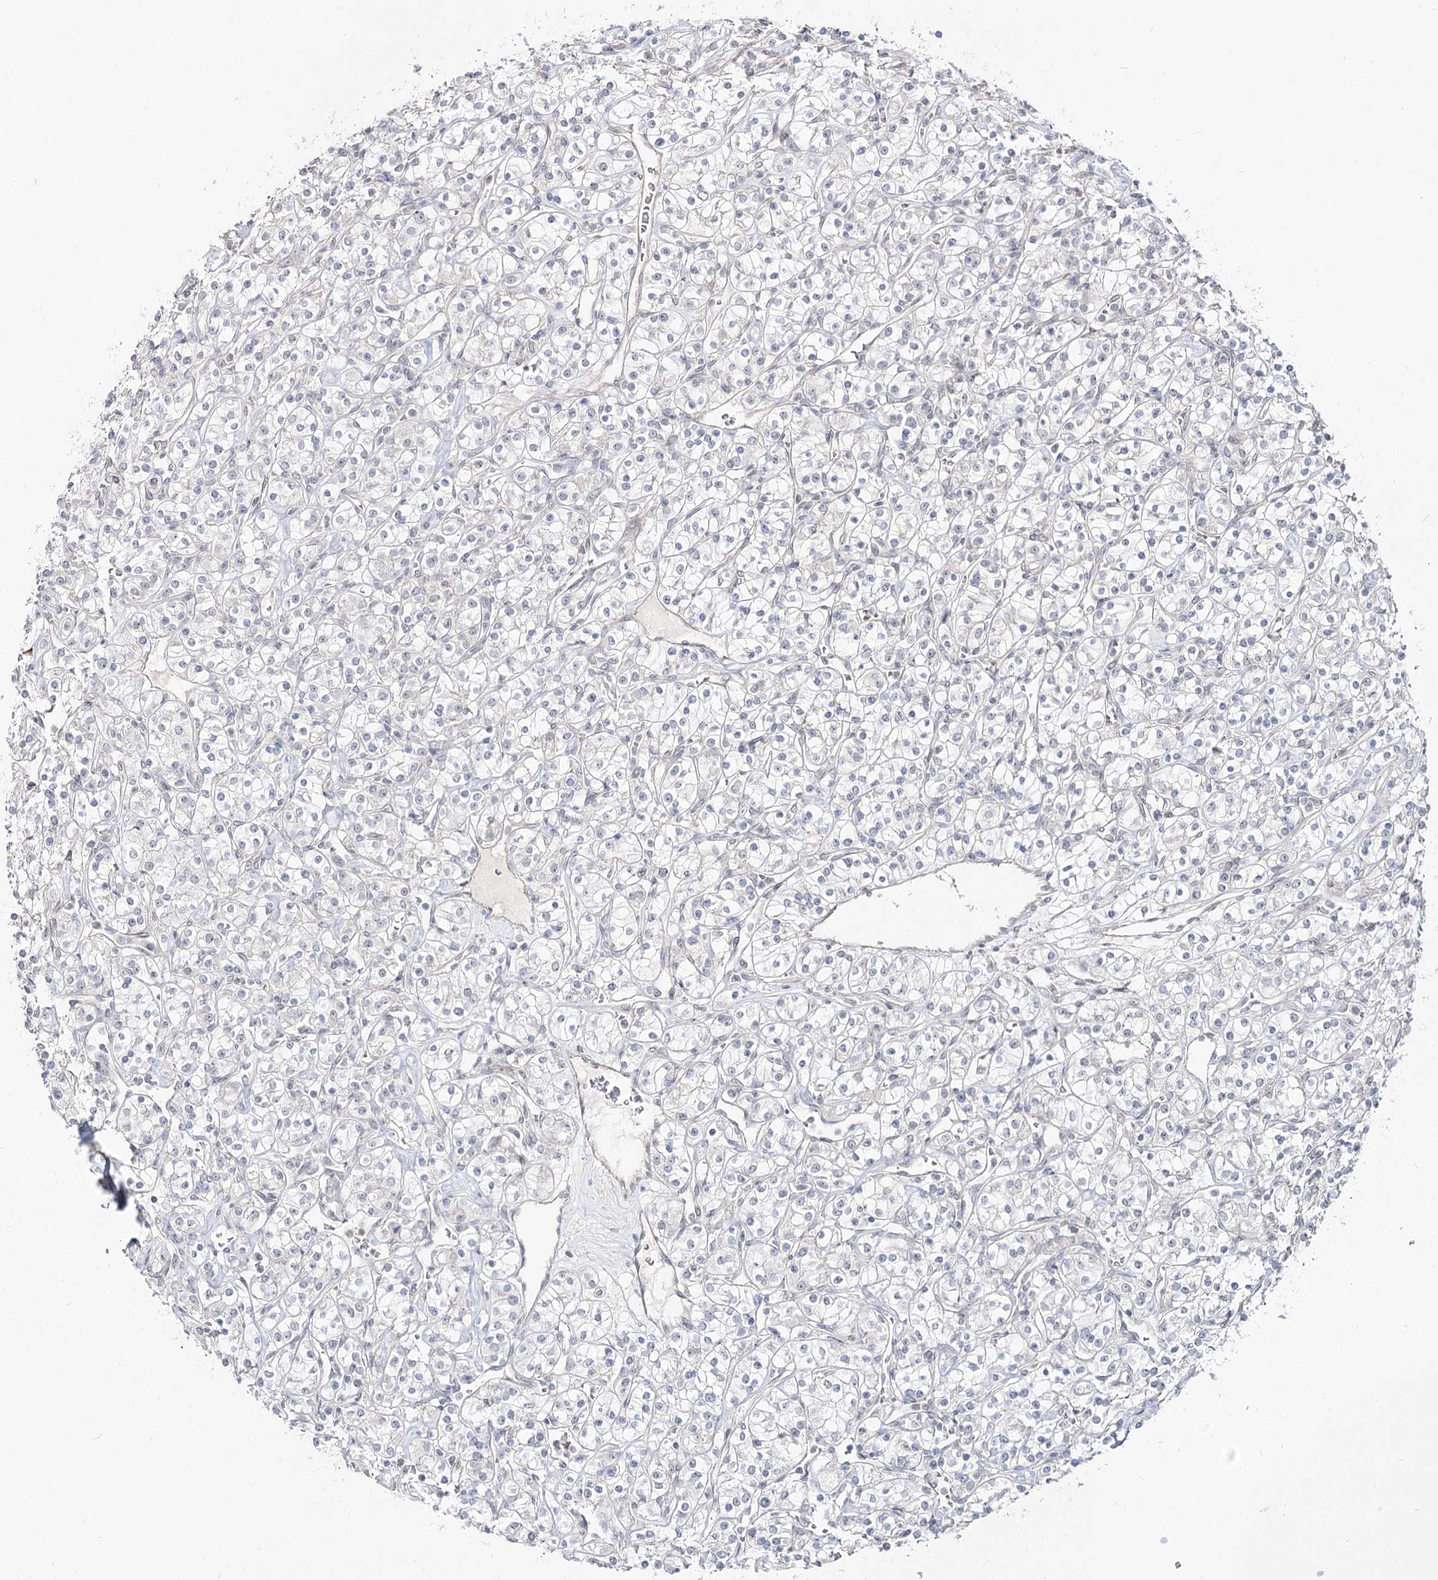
{"staining": {"intensity": "negative", "quantity": "none", "location": "none"}, "tissue": "renal cancer", "cell_type": "Tumor cells", "image_type": "cancer", "snomed": [{"axis": "morphology", "description": "Adenocarcinoma, NOS"}, {"axis": "topography", "description": "Kidney"}], "caption": "This is an immunohistochemistry (IHC) image of renal cancer. There is no expression in tumor cells.", "gene": "RRP9", "patient": {"sex": "male", "age": 77}}